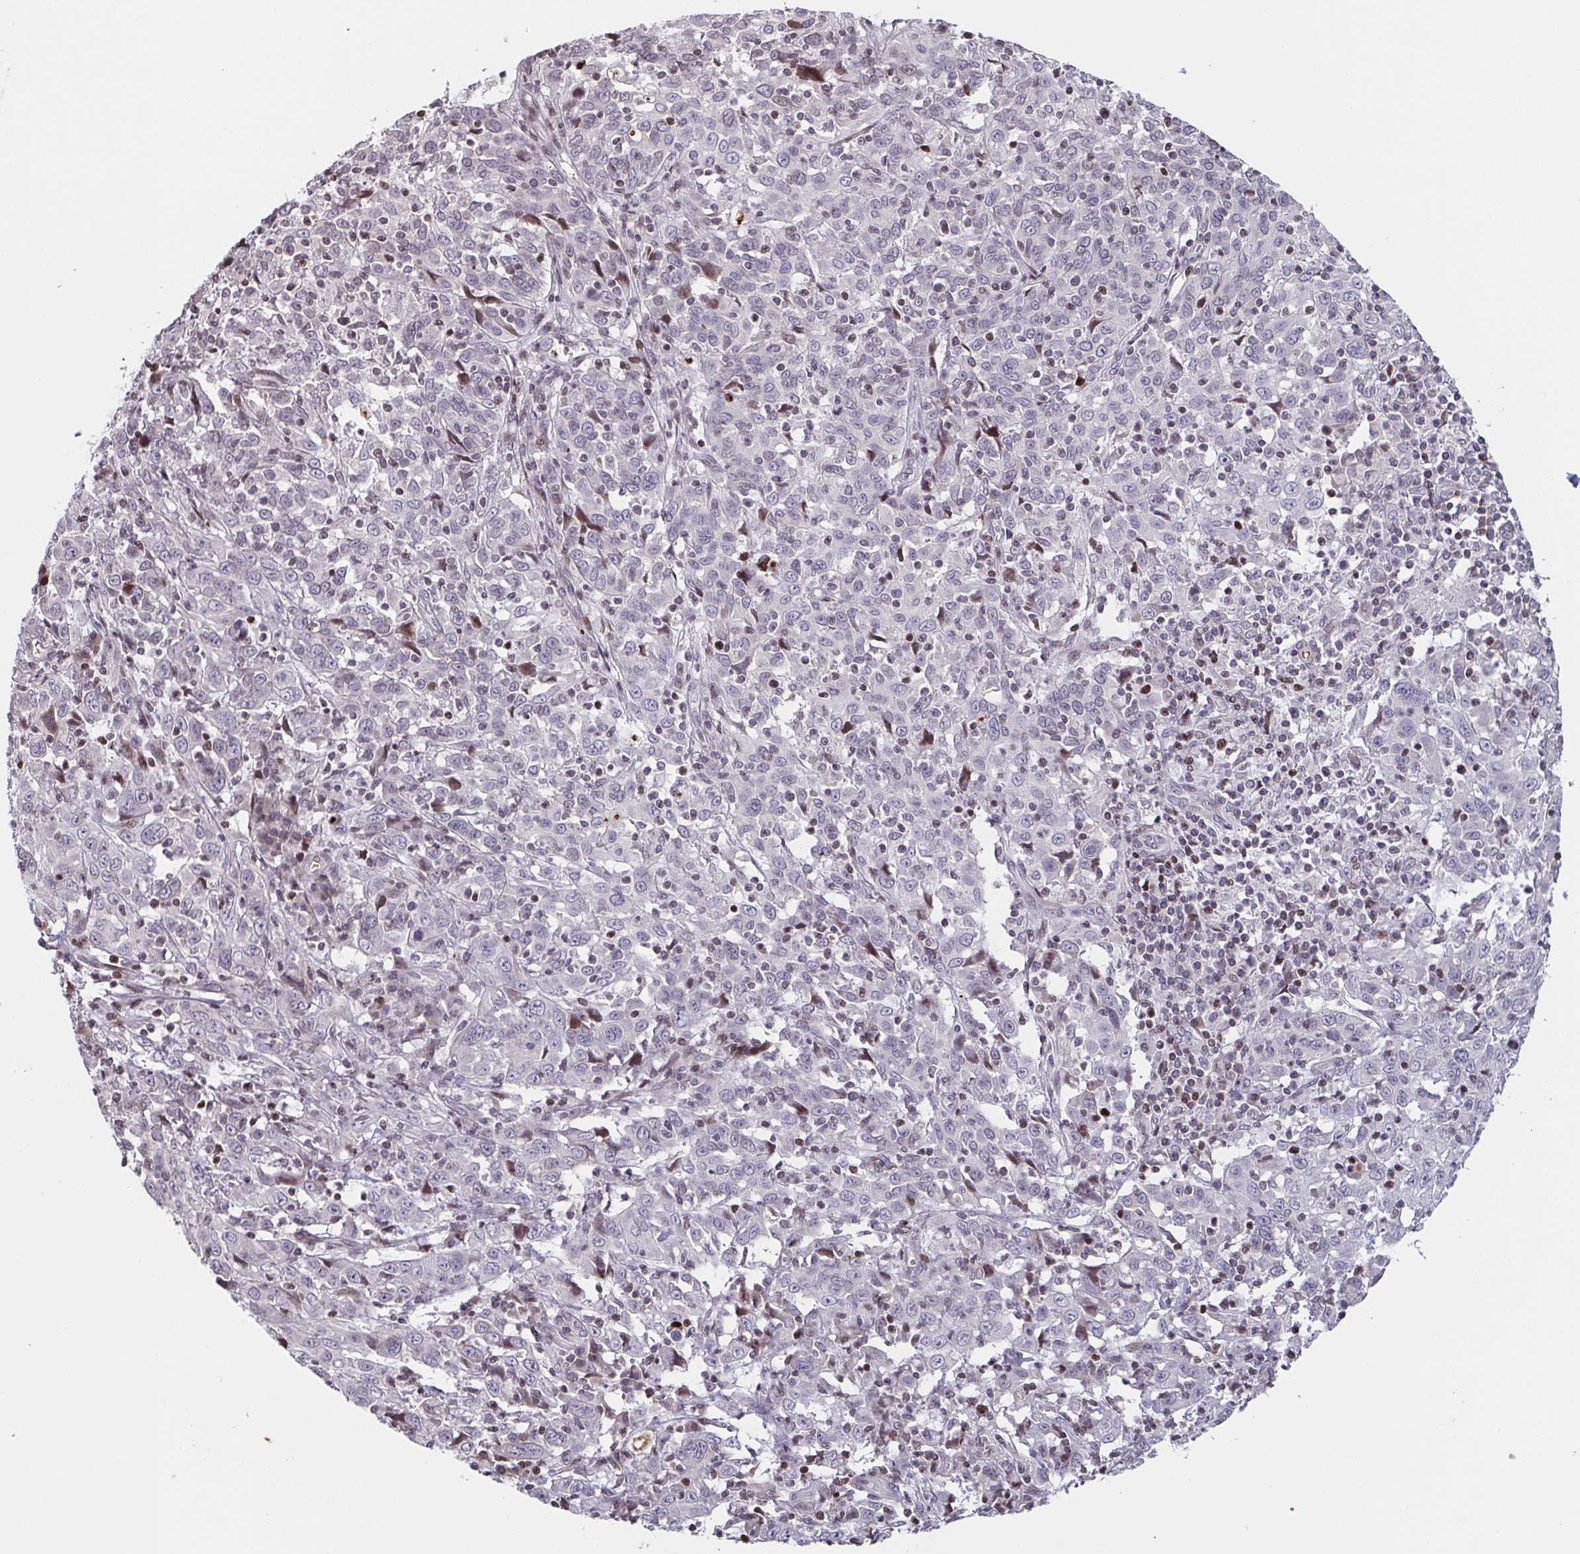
{"staining": {"intensity": "negative", "quantity": "none", "location": "none"}, "tissue": "cervical cancer", "cell_type": "Tumor cells", "image_type": "cancer", "snomed": [{"axis": "morphology", "description": "Squamous cell carcinoma, NOS"}, {"axis": "topography", "description": "Cervix"}], "caption": "Human cervical cancer (squamous cell carcinoma) stained for a protein using IHC shows no staining in tumor cells.", "gene": "PCDHB8", "patient": {"sex": "female", "age": 46}}